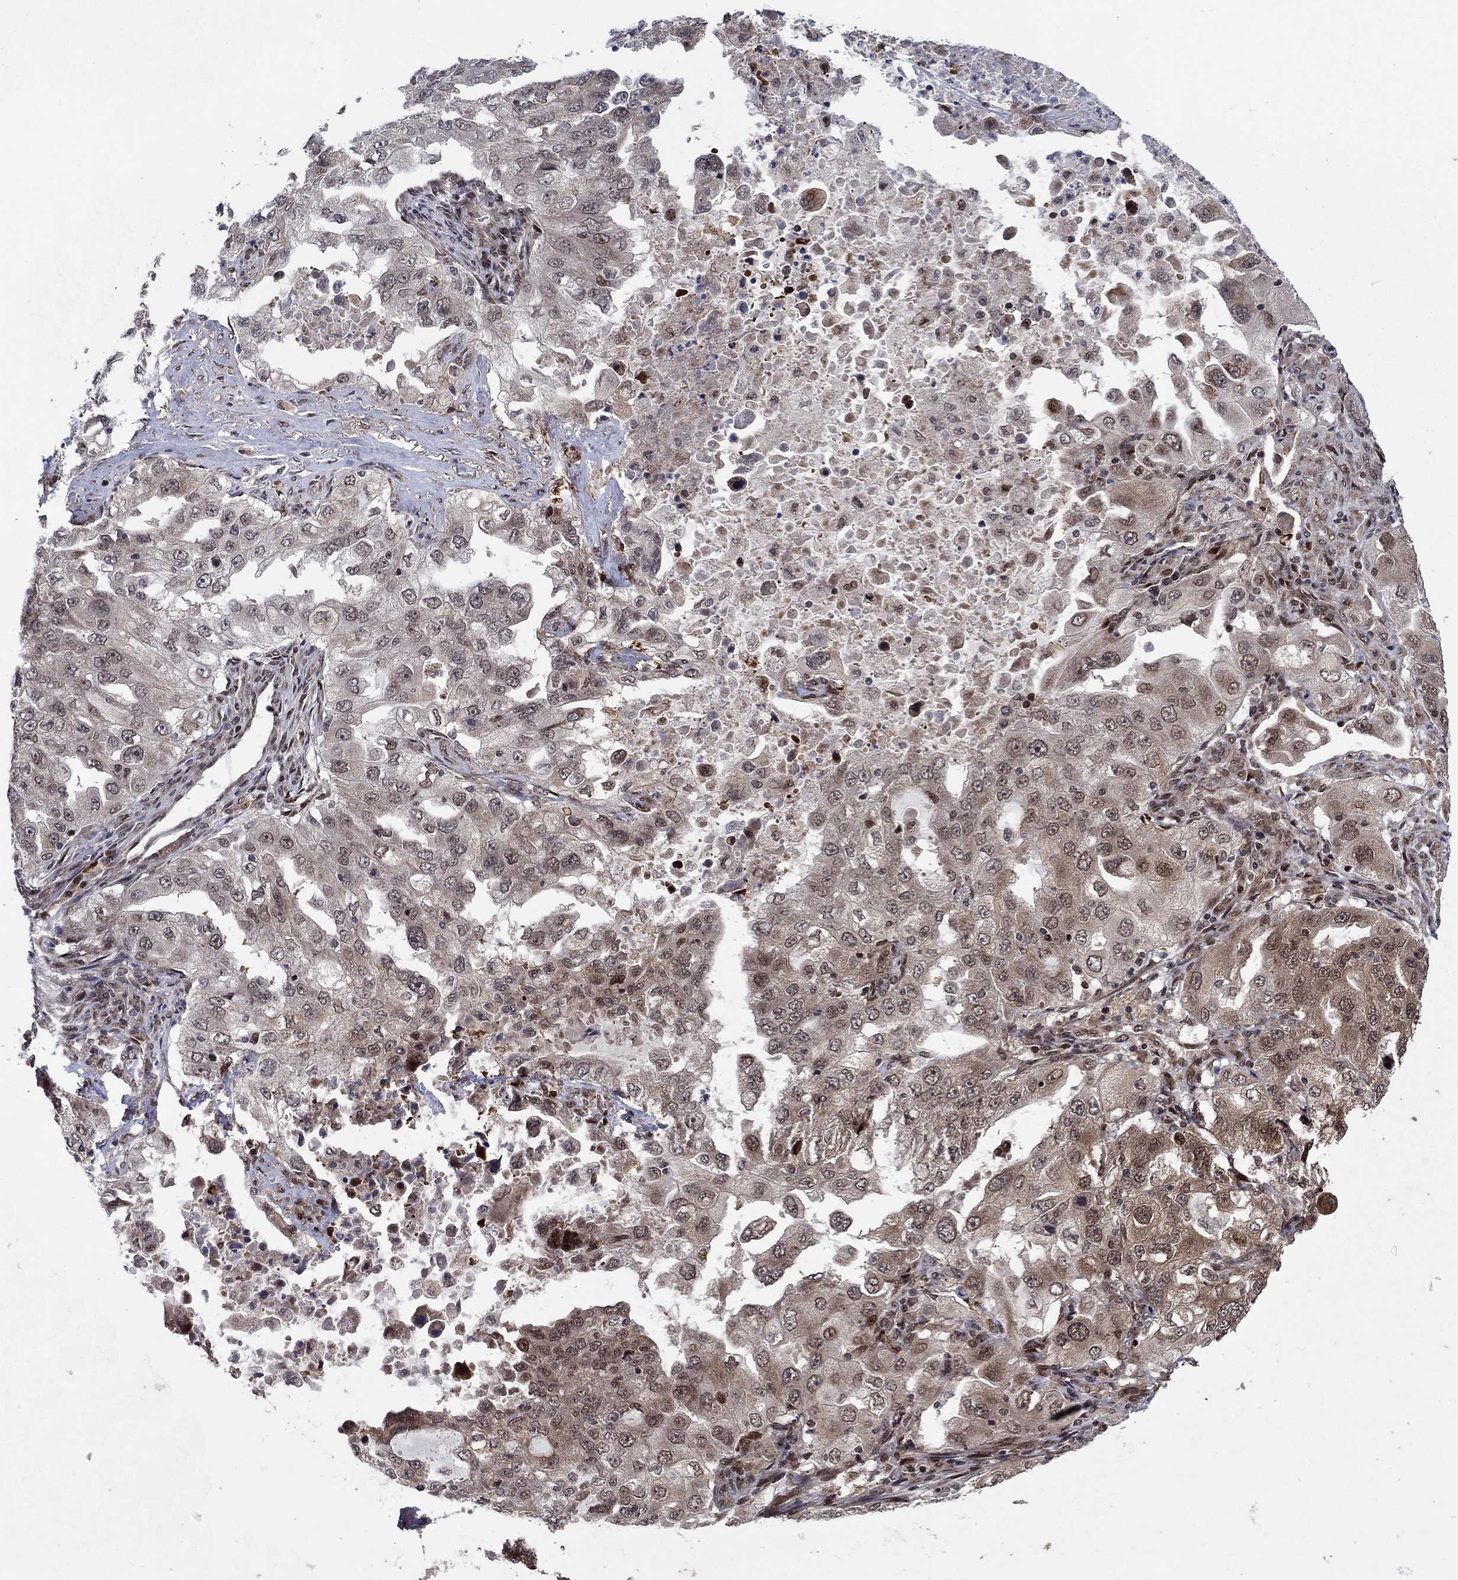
{"staining": {"intensity": "moderate", "quantity": "<25%", "location": "cytoplasmic/membranous,nuclear"}, "tissue": "lung cancer", "cell_type": "Tumor cells", "image_type": "cancer", "snomed": [{"axis": "morphology", "description": "Adenocarcinoma, NOS"}, {"axis": "topography", "description": "Lung"}], "caption": "Immunohistochemical staining of human lung adenocarcinoma displays moderate cytoplasmic/membranous and nuclear protein expression in about <25% of tumor cells. (DAB IHC, brown staining for protein, blue staining for nuclei).", "gene": "PRICKLE4", "patient": {"sex": "female", "age": 61}}